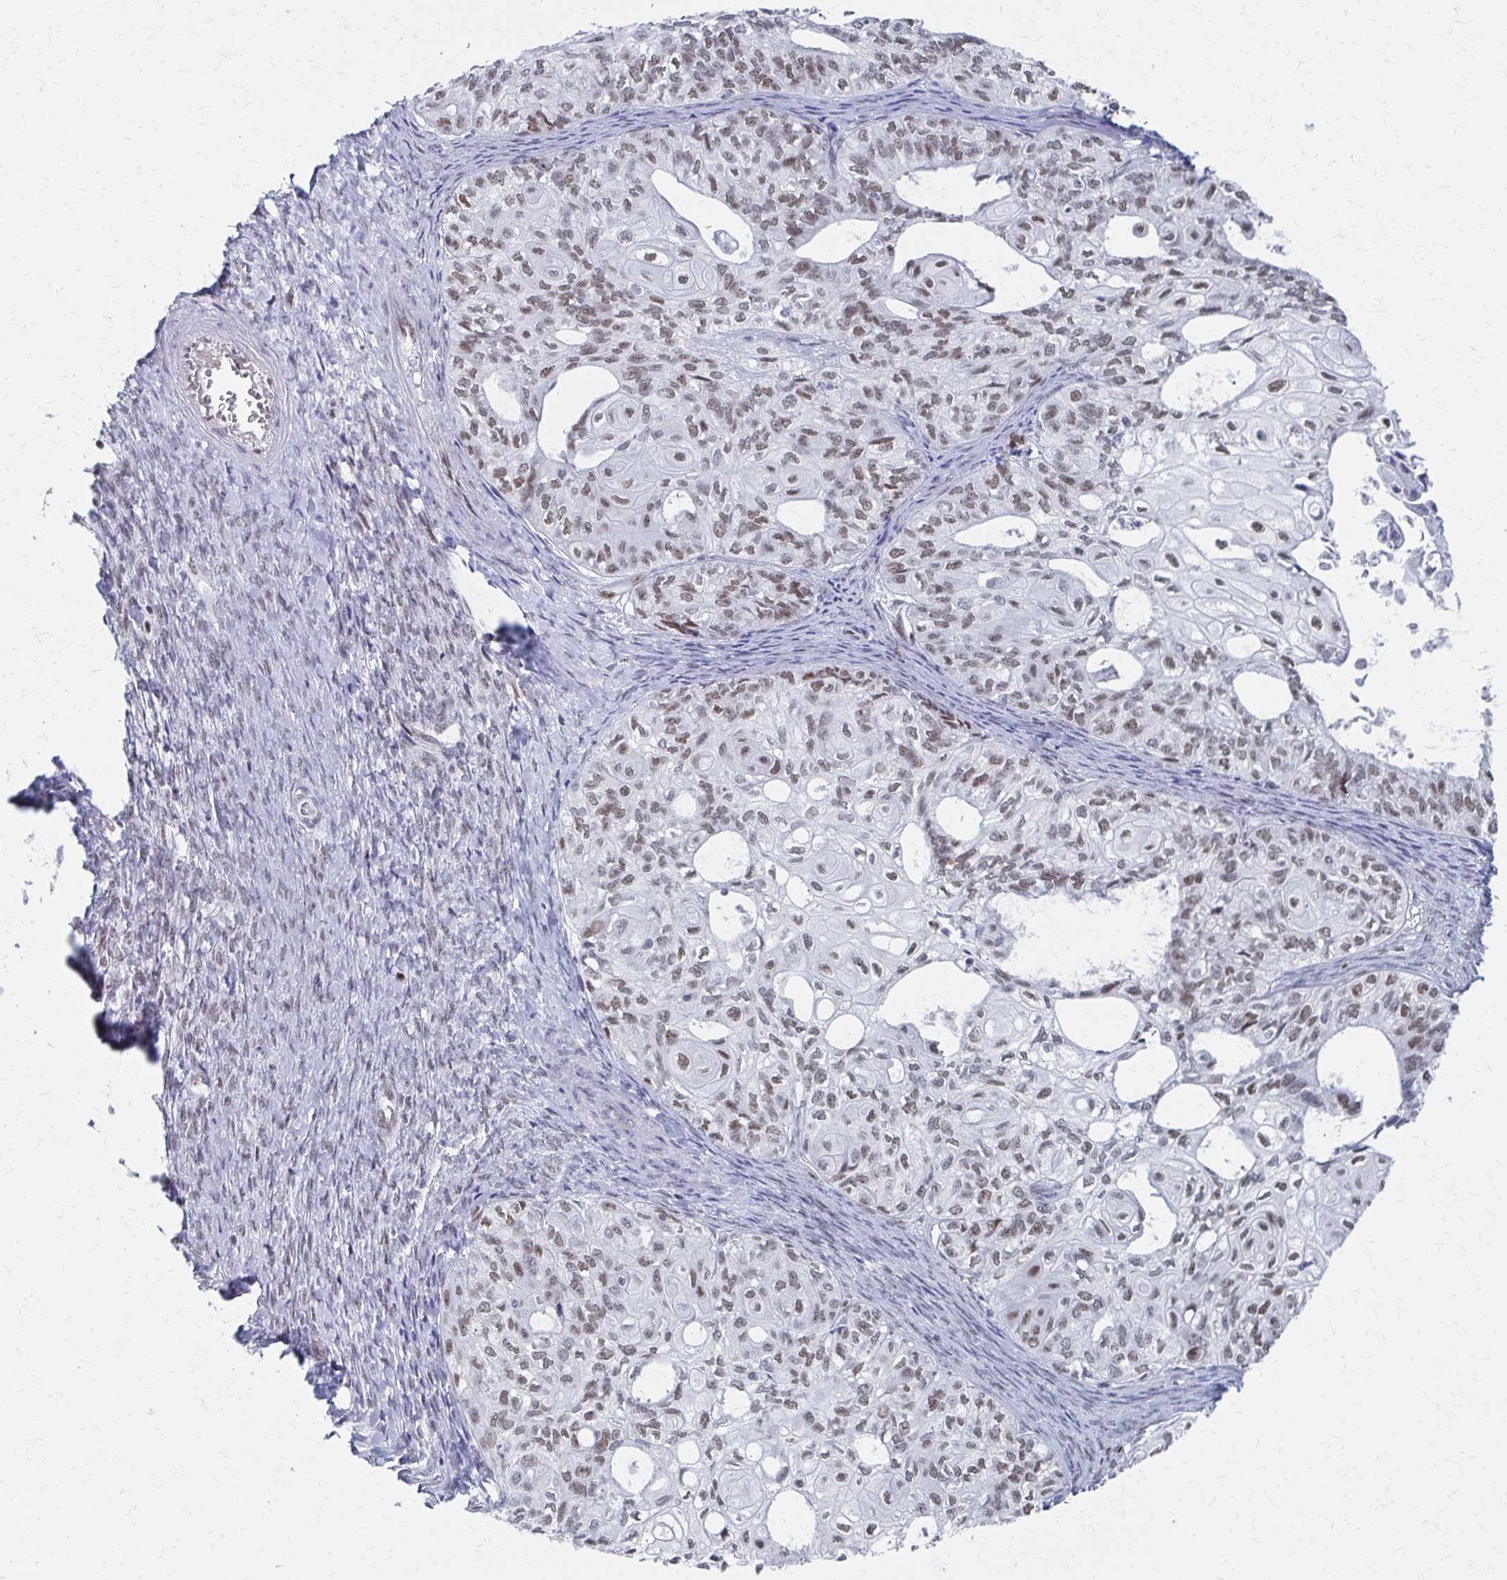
{"staining": {"intensity": "moderate", "quantity": ">75%", "location": "nuclear"}, "tissue": "ovarian cancer", "cell_type": "Tumor cells", "image_type": "cancer", "snomed": [{"axis": "morphology", "description": "Carcinoma, endometroid"}, {"axis": "topography", "description": "Ovary"}], "caption": "Ovarian cancer tissue reveals moderate nuclear staining in approximately >75% of tumor cells", "gene": "CDIN1", "patient": {"sex": "female", "age": 64}}